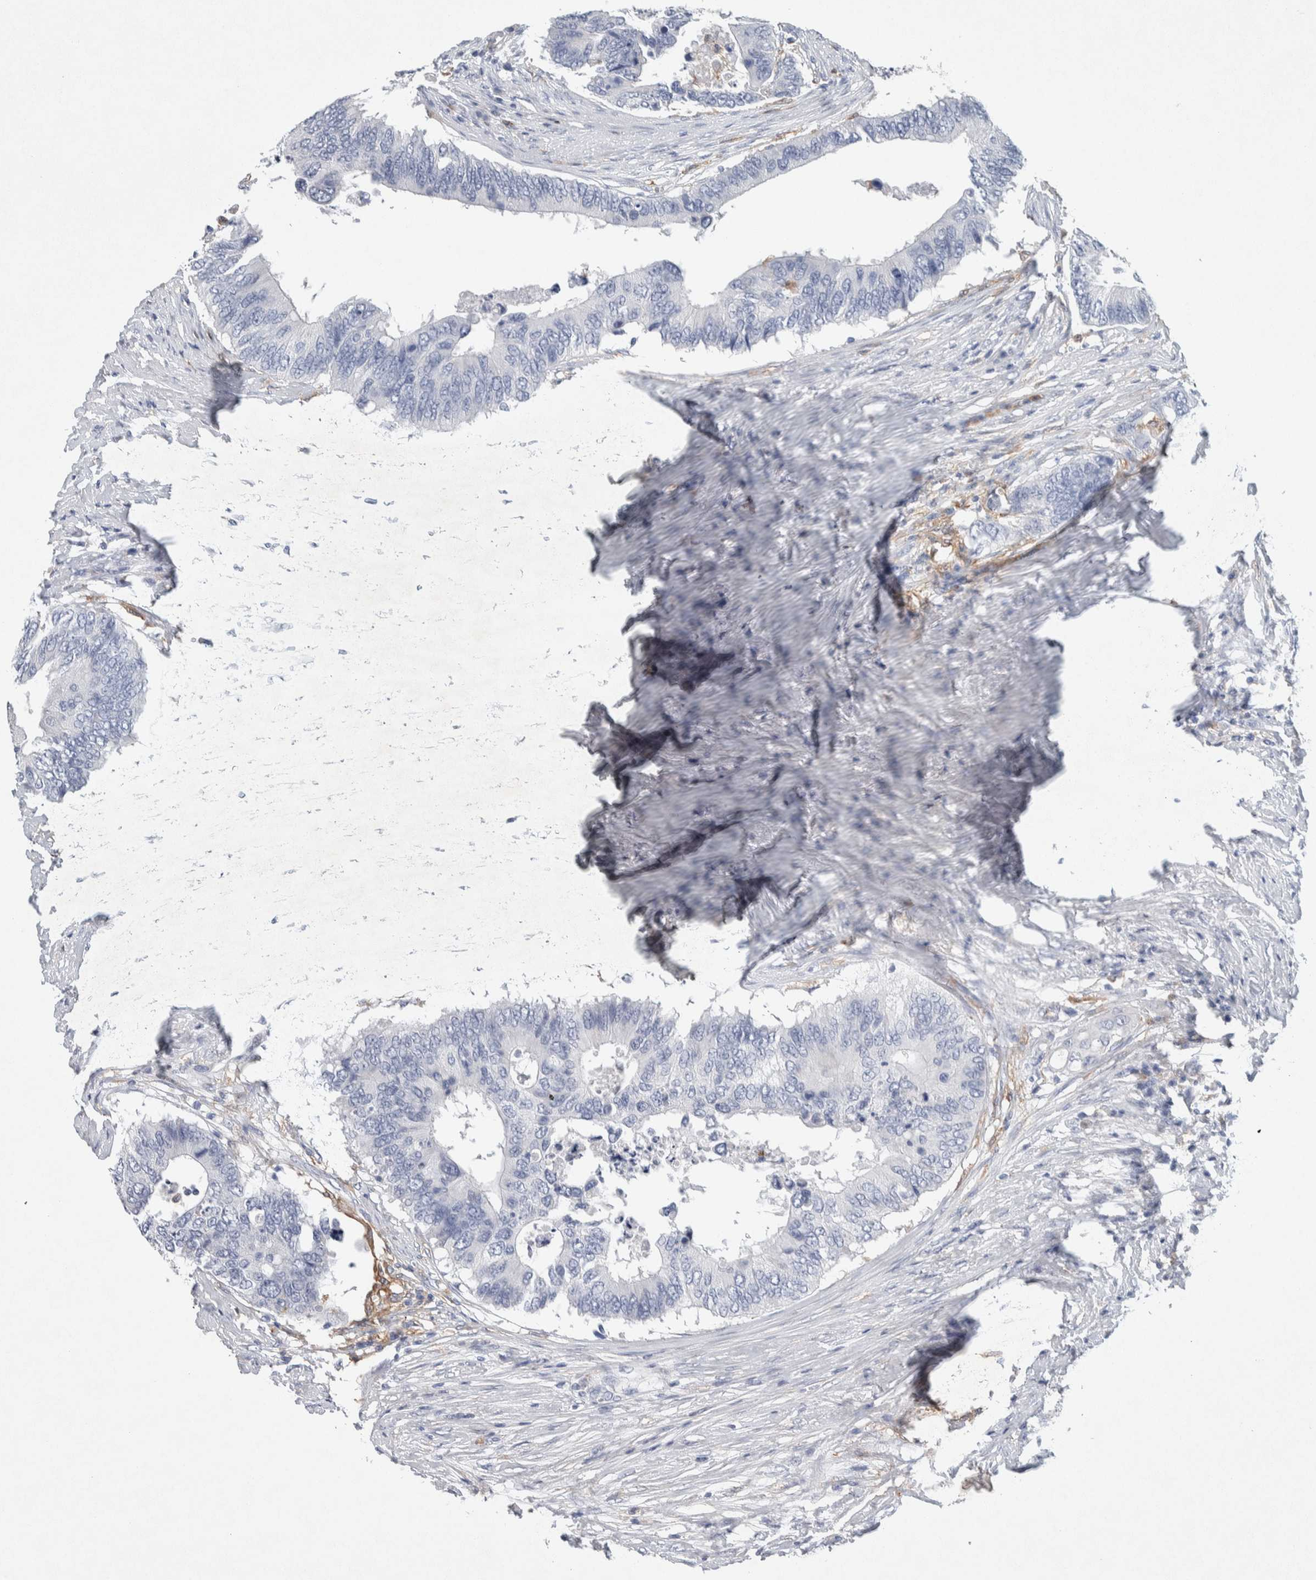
{"staining": {"intensity": "negative", "quantity": "none", "location": "none"}, "tissue": "colorectal cancer", "cell_type": "Tumor cells", "image_type": "cancer", "snomed": [{"axis": "morphology", "description": "Adenocarcinoma, NOS"}, {"axis": "topography", "description": "Colon"}], "caption": "Immunohistochemistry histopathology image of colorectal cancer (adenocarcinoma) stained for a protein (brown), which demonstrates no staining in tumor cells.", "gene": "NCF2", "patient": {"sex": "male", "age": 71}}